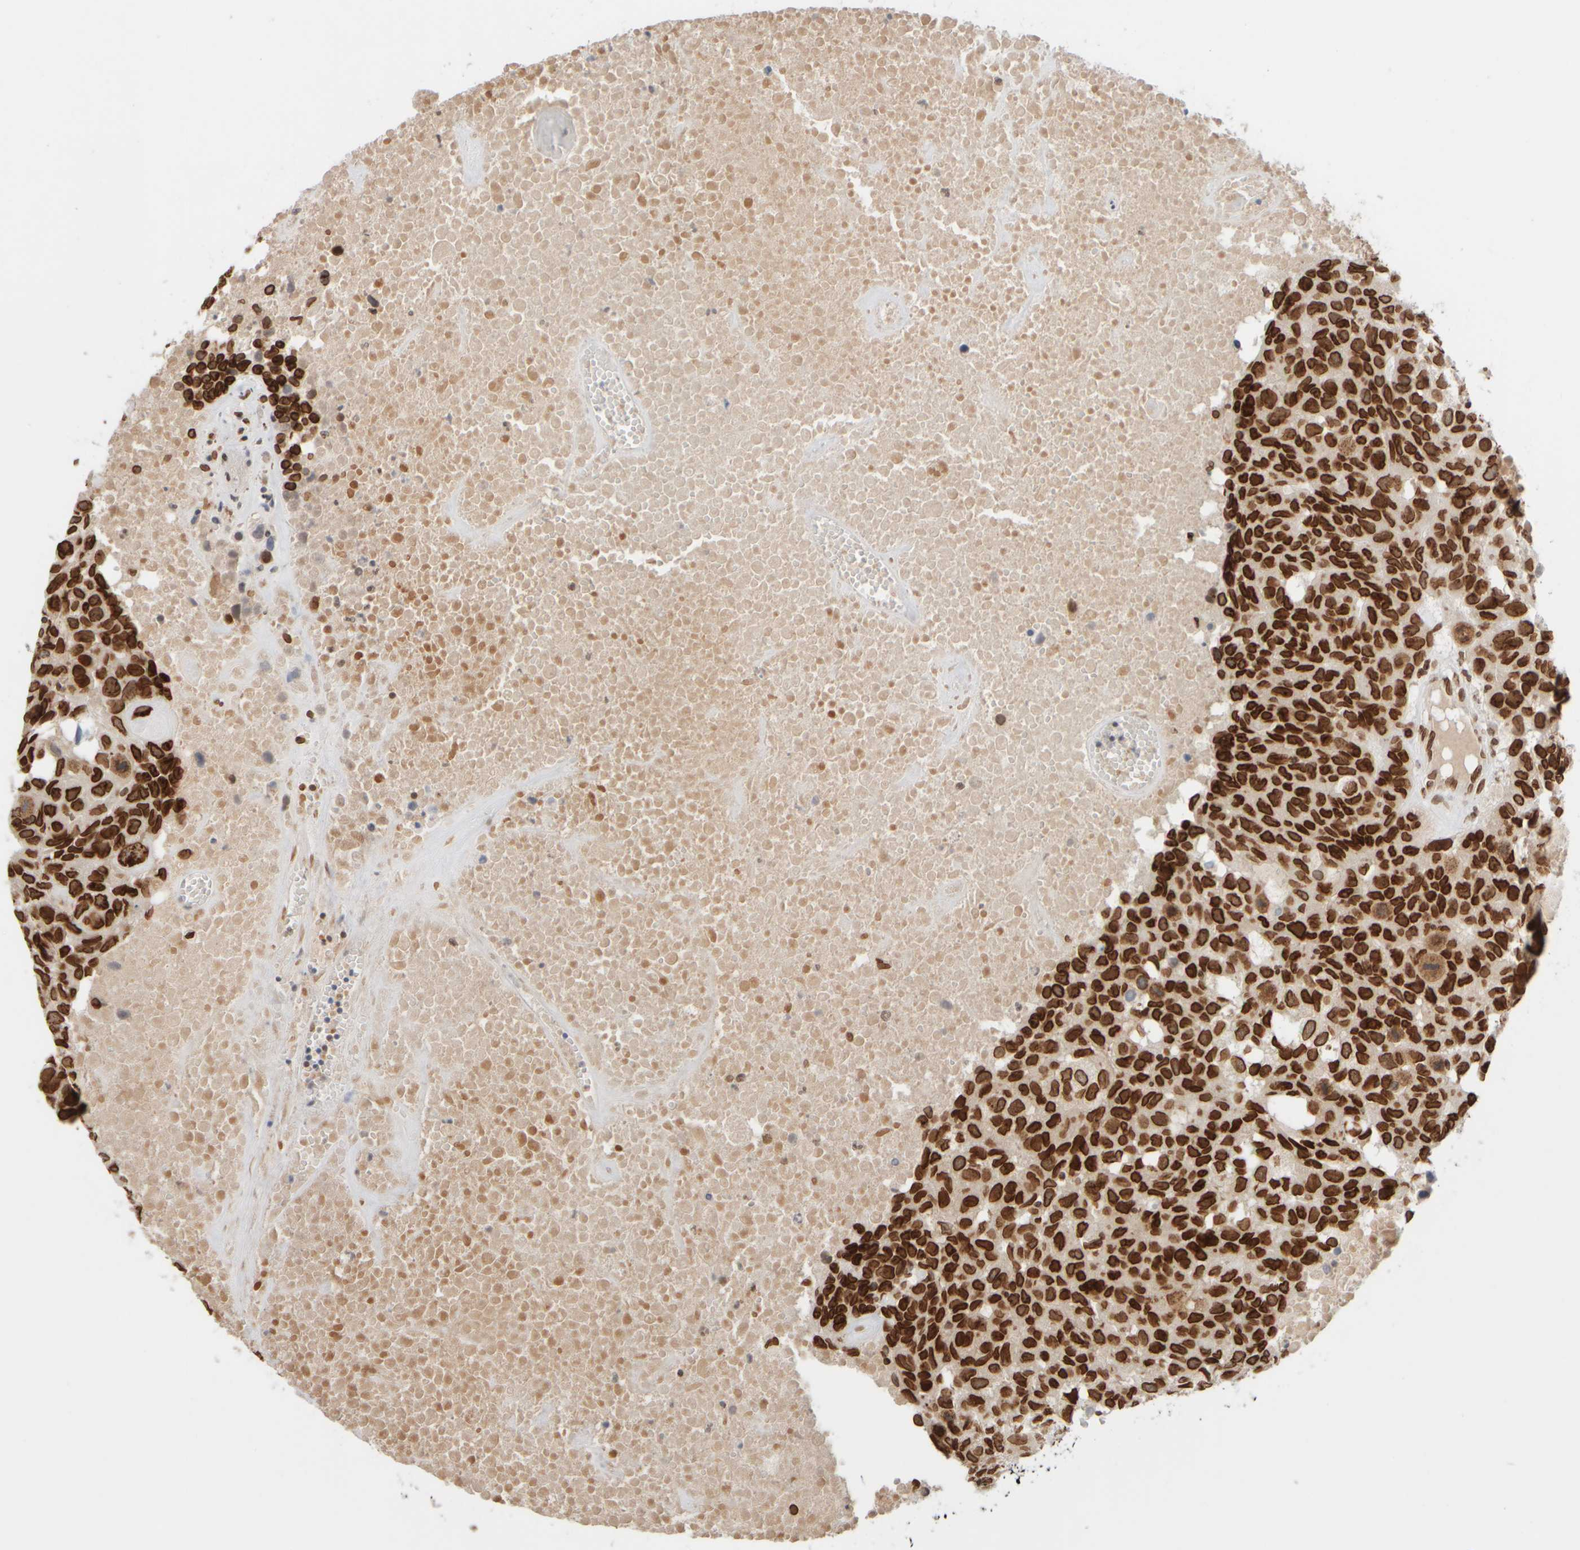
{"staining": {"intensity": "strong", "quantity": ">75%", "location": "cytoplasmic/membranous,nuclear"}, "tissue": "head and neck cancer", "cell_type": "Tumor cells", "image_type": "cancer", "snomed": [{"axis": "morphology", "description": "Squamous cell carcinoma, NOS"}, {"axis": "topography", "description": "Head-Neck"}], "caption": "The immunohistochemical stain highlights strong cytoplasmic/membranous and nuclear positivity in tumor cells of head and neck squamous cell carcinoma tissue.", "gene": "ZC3HC1", "patient": {"sex": "male", "age": 66}}